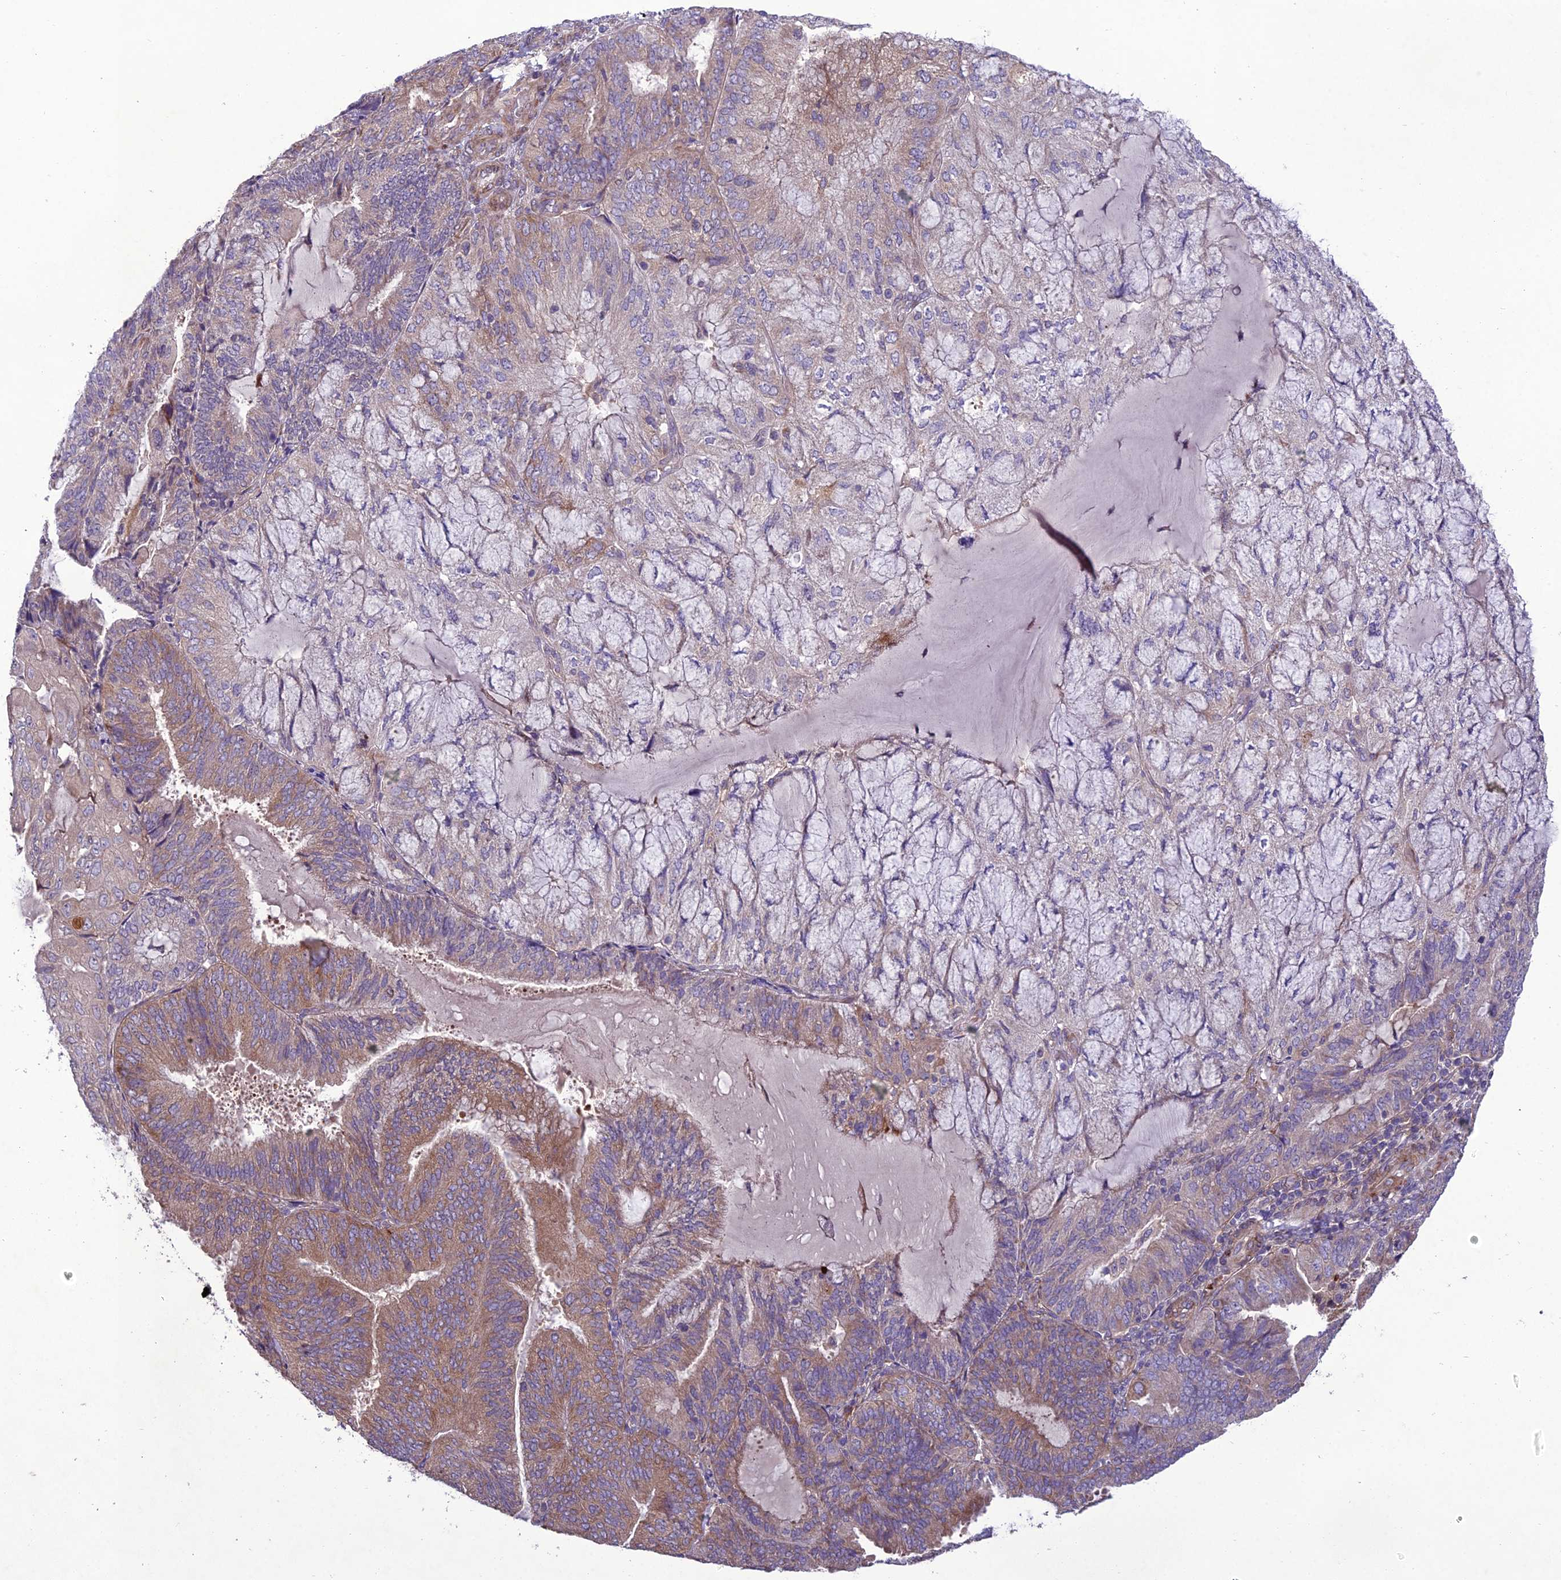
{"staining": {"intensity": "moderate", "quantity": "<25%", "location": "cytoplasmic/membranous"}, "tissue": "endometrial cancer", "cell_type": "Tumor cells", "image_type": "cancer", "snomed": [{"axis": "morphology", "description": "Adenocarcinoma, NOS"}, {"axis": "topography", "description": "Endometrium"}], "caption": "Adenocarcinoma (endometrial) tissue displays moderate cytoplasmic/membranous positivity in about <25% of tumor cells (brown staining indicates protein expression, while blue staining denotes nuclei).", "gene": "CENPL", "patient": {"sex": "female", "age": 81}}